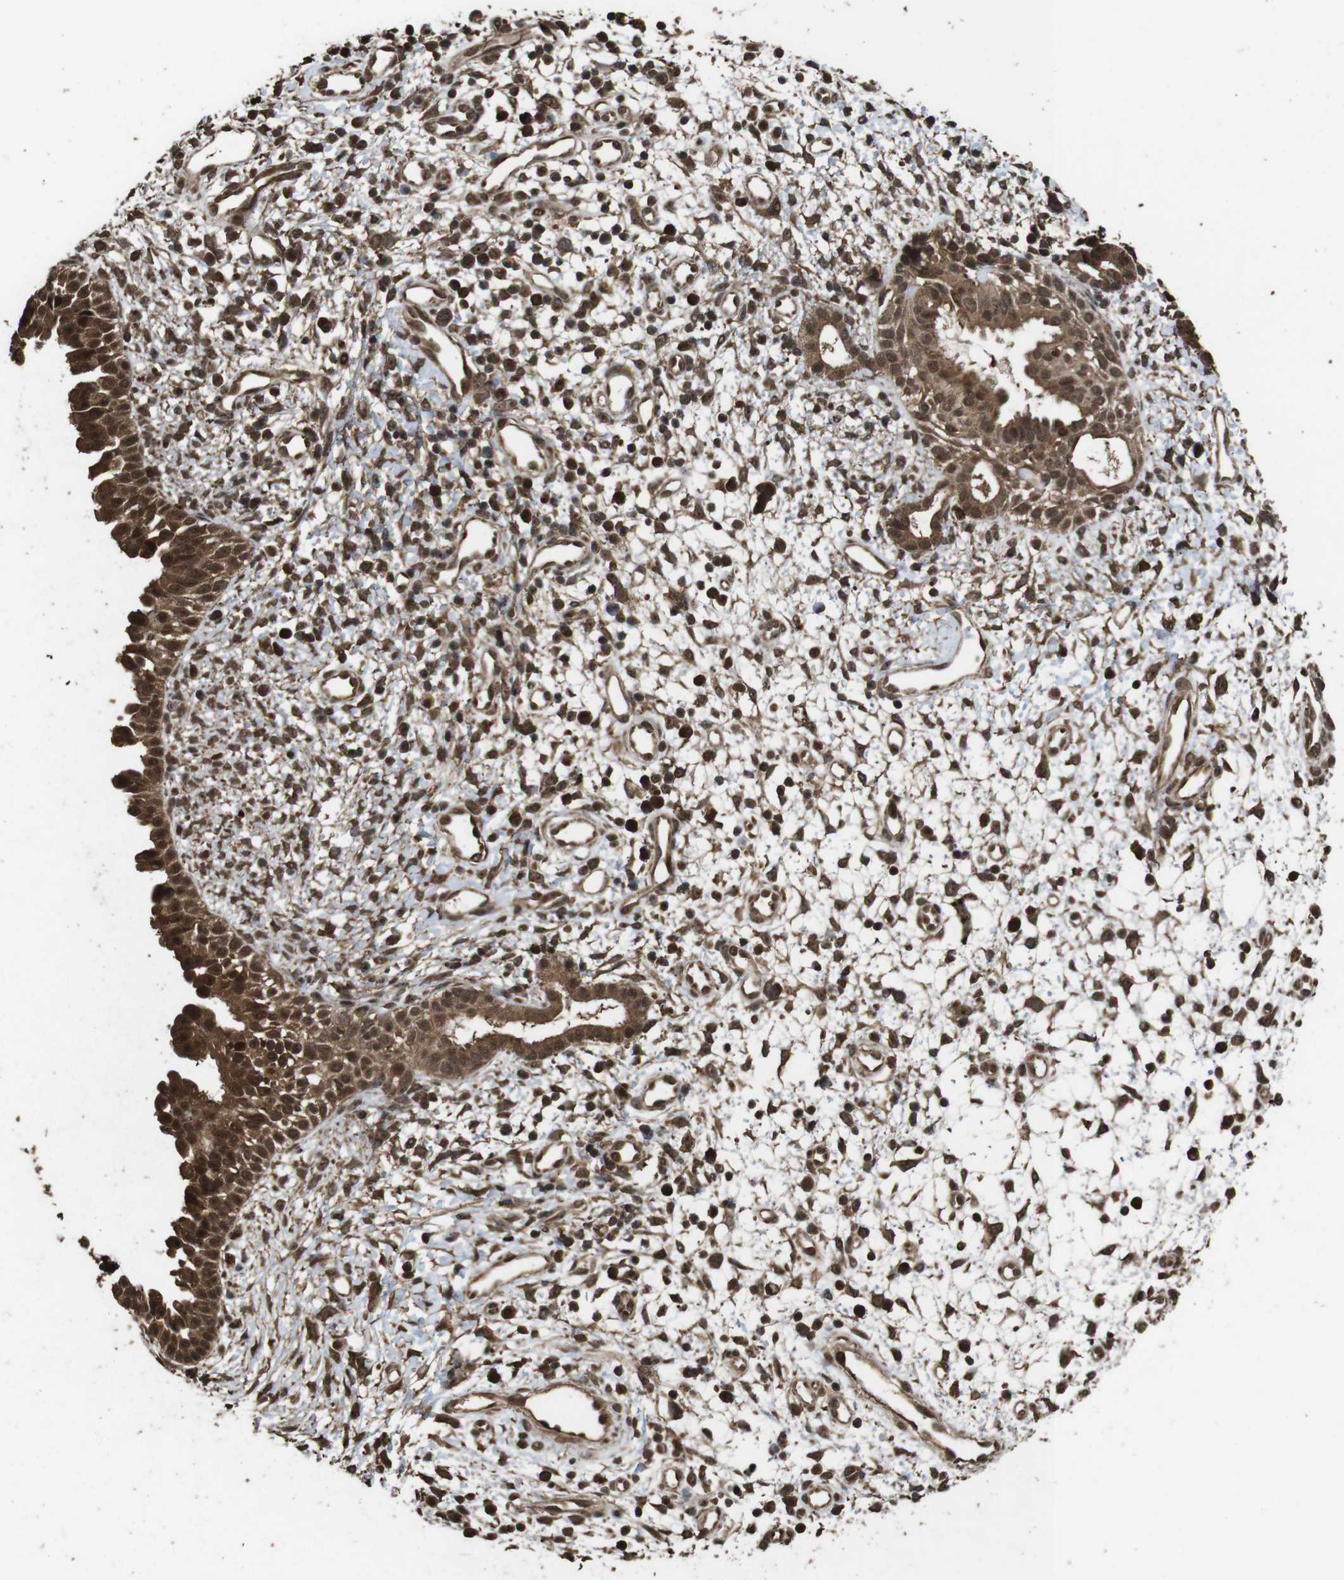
{"staining": {"intensity": "strong", "quantity": ">75%", "location": "cytoplasmic/membranous,nuclear"}, "tissue": "nasopharynx", "cell_type": "Respiratory epithelial cells", "image_type": "normal", "snomed": [{"axis": "morphology", "description": "Normal tissue, NOS"}, {"axis": "topography", "description": "Nasopharynx"}], "caption": "Protein staining exhibits strong cytoplasmic/membranous,nuclear positivity in about >75% of respiratory epithelial cells in unremarkable nasopharynx.", "gene": "RRAS2", "patient": {"sex": "male", "age": 22}}